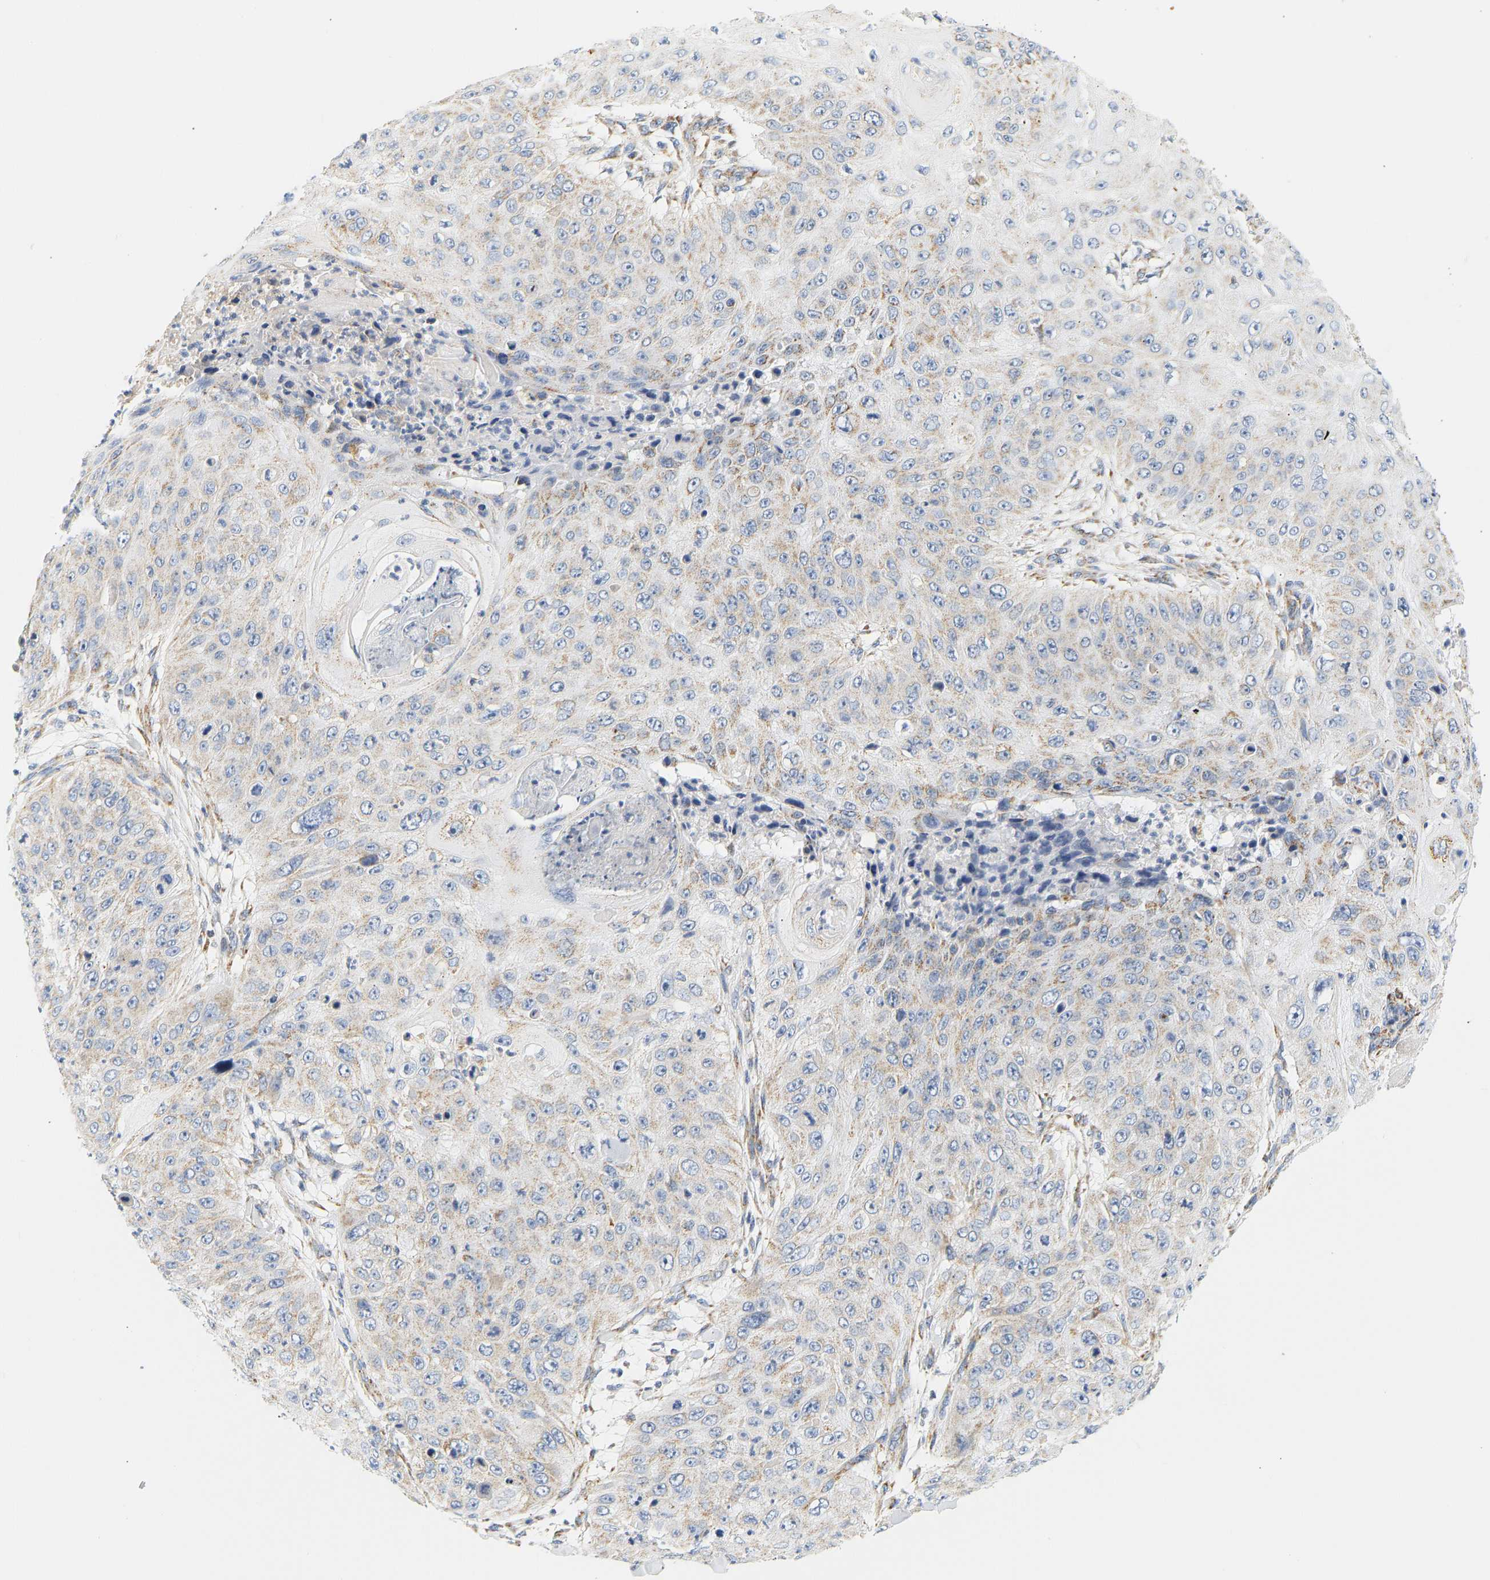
{"staining": {"intensity": "weak", "quantity": "<25%", "location": "cytoplasmic/membranous"}, "tissue": "skin cancer", "cell_type": "Tumor cells", "image_type": "cancer", "snomed": [{"axis": "morphology", "description": "Squamous cell carcinoma, NOS"}, {"axis": "topography", "description": "Skin"}], "caption": "A histopathology image of human squamous cell carcinoma (skin) is negative for staining in tumor cells.", "gene": "GRPEL2", "patient": {"sex": "female", "age": 80}}